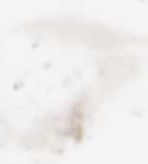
{"staining": {"intensity": "moderate", "quantity": ">75%", "location": "cytoplasmic/membranous"}, "tissue": "carcinoid", "cell_type": "Tumor cells", "image_type": "cancer", "snomed": [{"axis": "morphology", "description": "Carcinoid, malignant, NOS"}, {"axis": "topography", "description": "Pancreas"}], "caption": "The micrograph reveals a brown stain indicating the presence of a protein in the cytoplasmic/membranous of tumor cells in malignant carcinoid.", "gene": "CXCL12", "patient": {"sex": "male", "age": 41}}